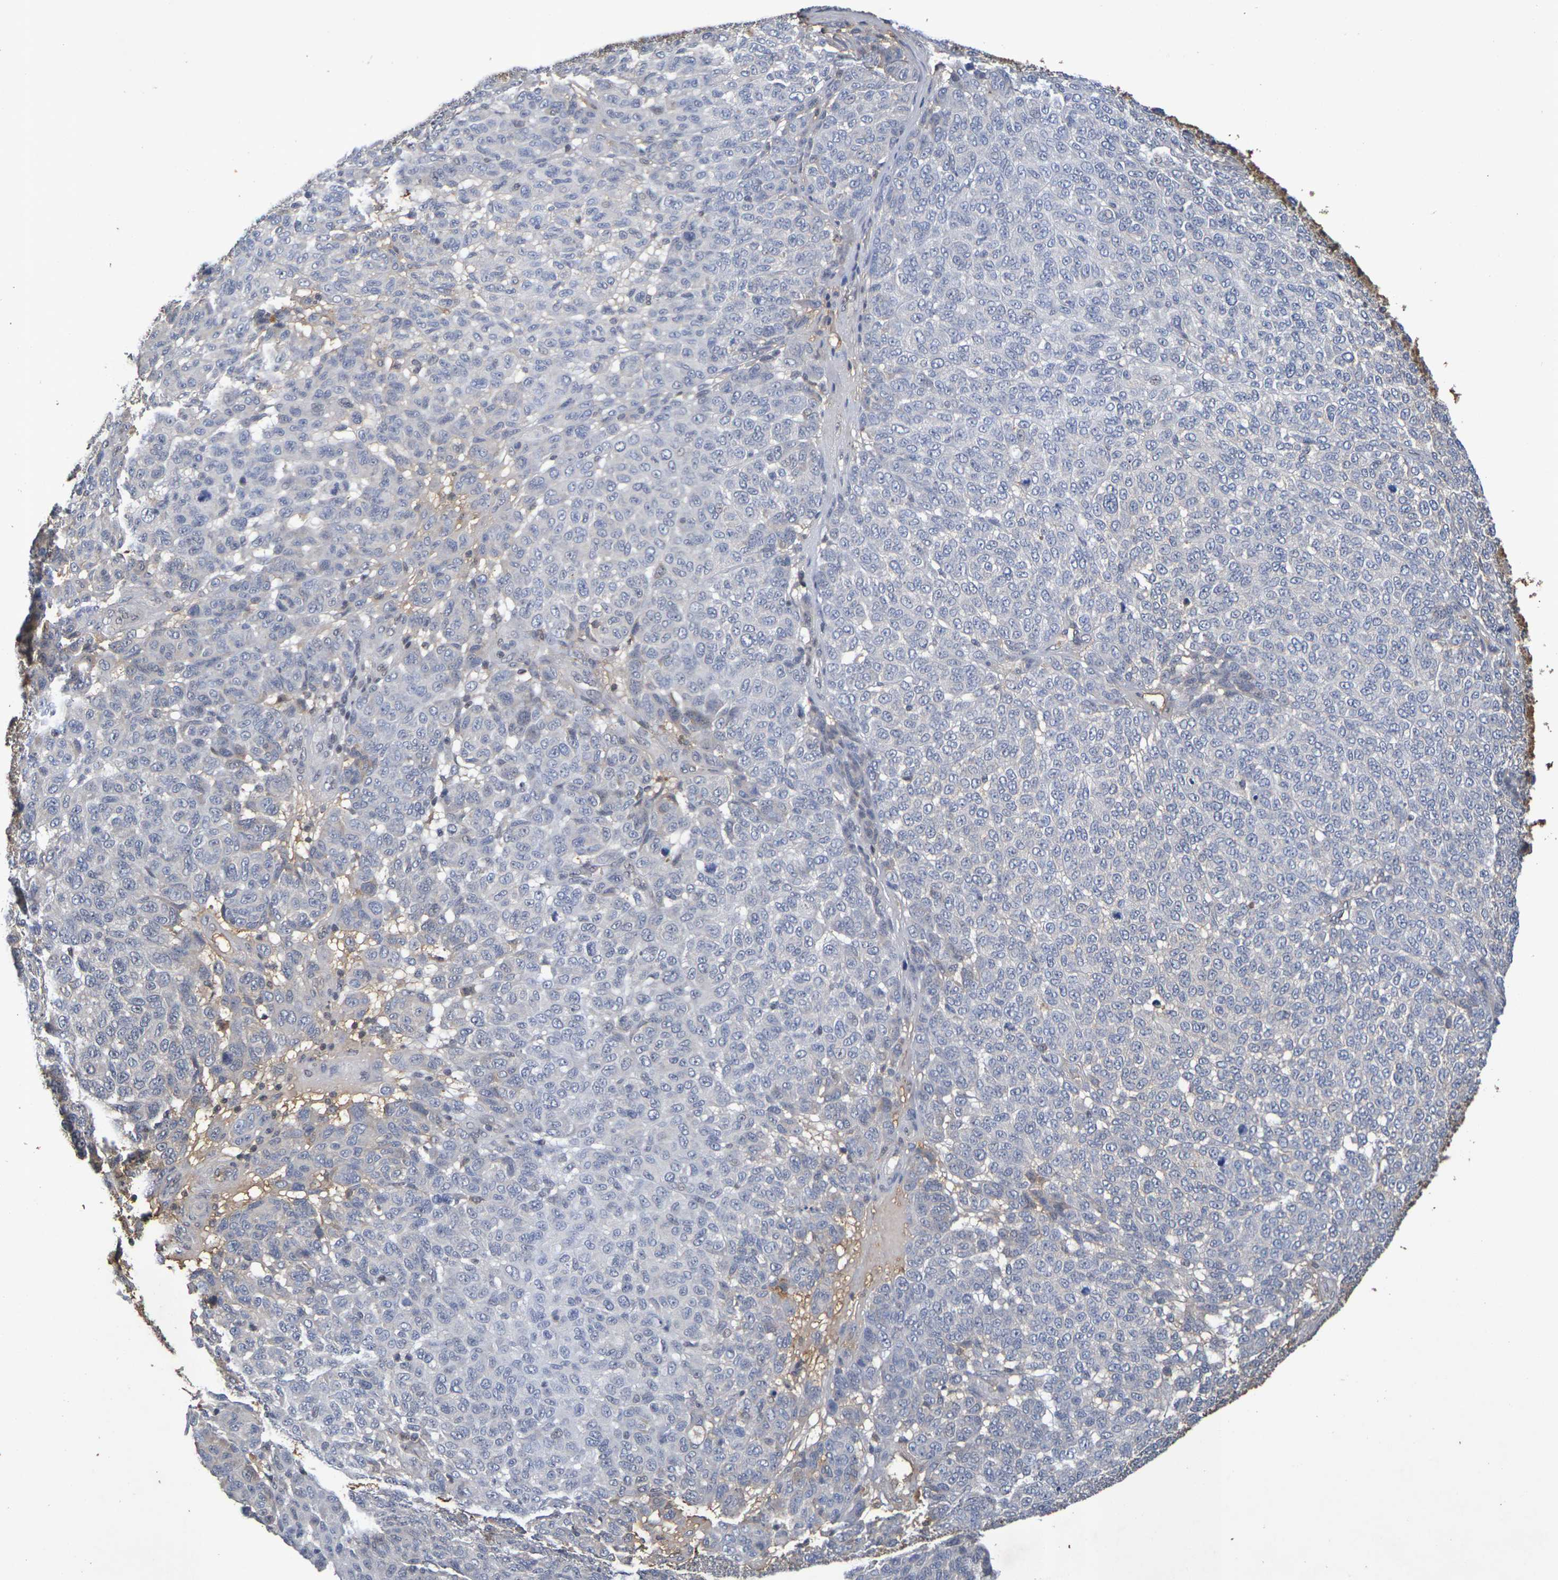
{"staining": {"intensity": "negative", "quantity": "none", "location": "none"}, "tissue": "melanoma", "cell_type": "Tumor cells", "image_type": "cancer", "snomed": [{"axis": "morphology", "description": "Malignant melanoma, NOS"}, {"axis": "topography", "description": "Skin"}], "caption": "This micrograph is of melanoma stained with immunohistochemistry to label a protein in brown with the nuclei are counter-stained blue. There is no expression in tumor cells. (DAB (3,3'-diaminobenzidine) immunohistochemistry with hematoxylin counter stain).", "gene": "TERF2", "patient": {"sex": "male", "age": 59}}